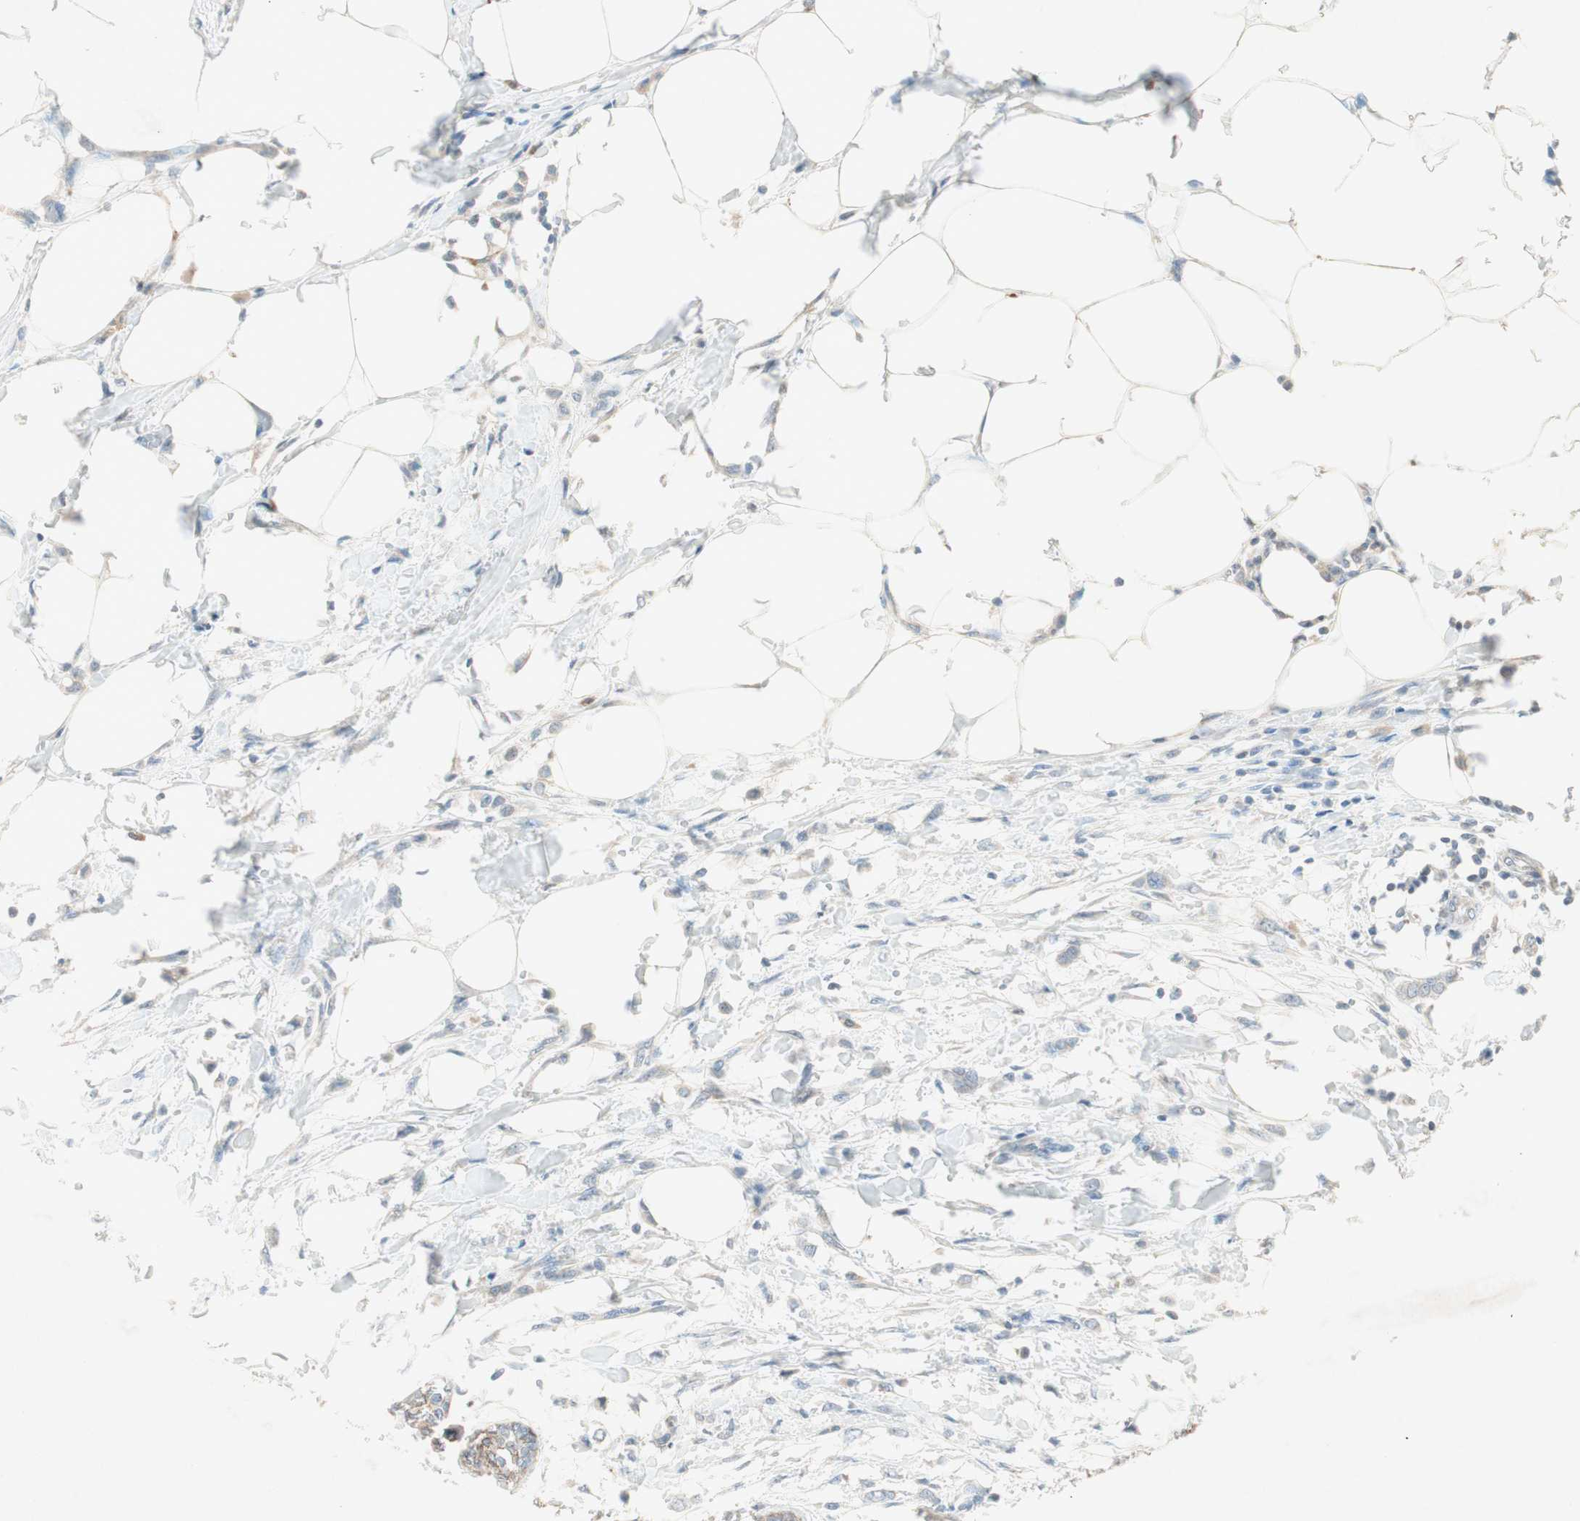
{"staining": {"intensity": "negative", "quantity": "none", "location": "none"}, "tissue": "breast cancer", "cell_type": "Tumor cells", "image_type": "cancer", "snomed": [{"axis": "morphology", "description": "Lobular carcinoma, in situ"}, {"axis": "morphology", "description": "Lobular carcinoma"}, {"axis": "topography", "description": "Breast"}], "caption": "Protein analysis of breast cancer (lobular carcinoma in situ) demonstrates no significant staining in tumor cells. (DAB (3,3'-diaminobenzidine) IHC with hematoxylin counter stain).", "gene": "NKAIN1", "patient": {"sex": "female", "age": 41}}